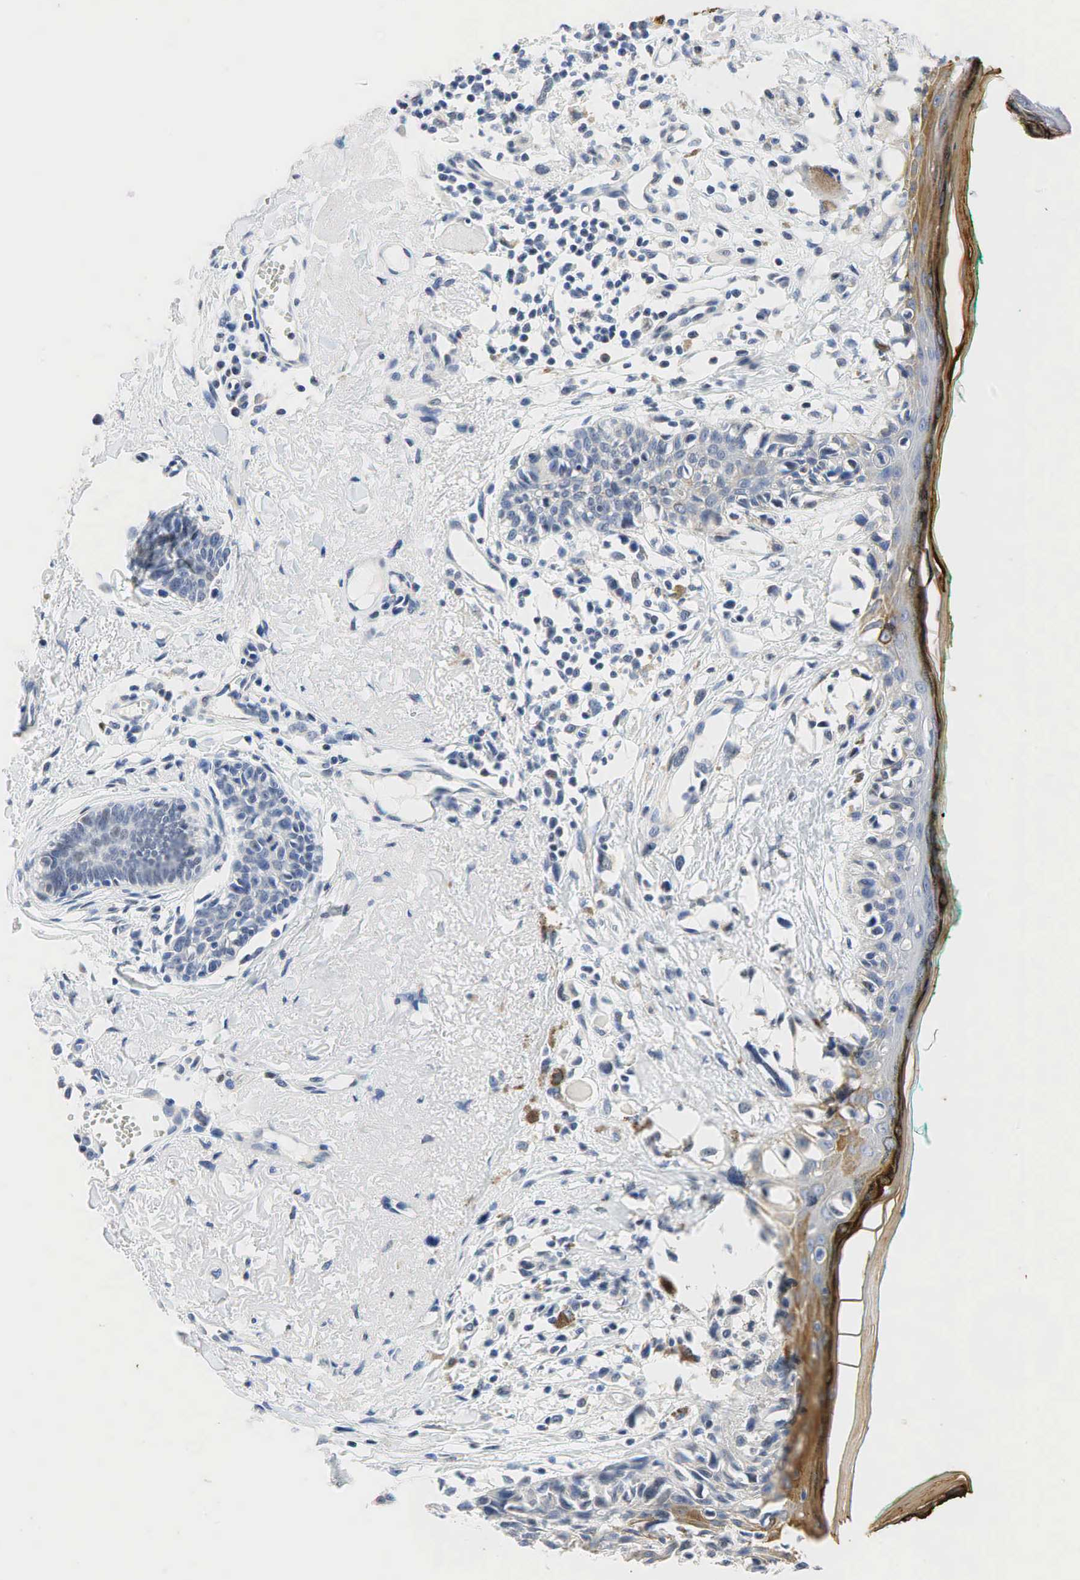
{"staining": {"intensity": "negative", "quantity": "none", "location": "none"}, "tissue": "melanoma", "cell_type": "Tumor cells", "image_type": "cancer", "snomed": [{"axis": "morphology", "description": "Malignant melanoma, NOS"}, {"axis": "topography", "description": "Skin"}], "caption": "Melanoma stained for a protein using immunohistochemistry (IHC) exhibits no staining tumor cells.", "gene": "PGR", "patient": {"sex": "male", "age": 80}}